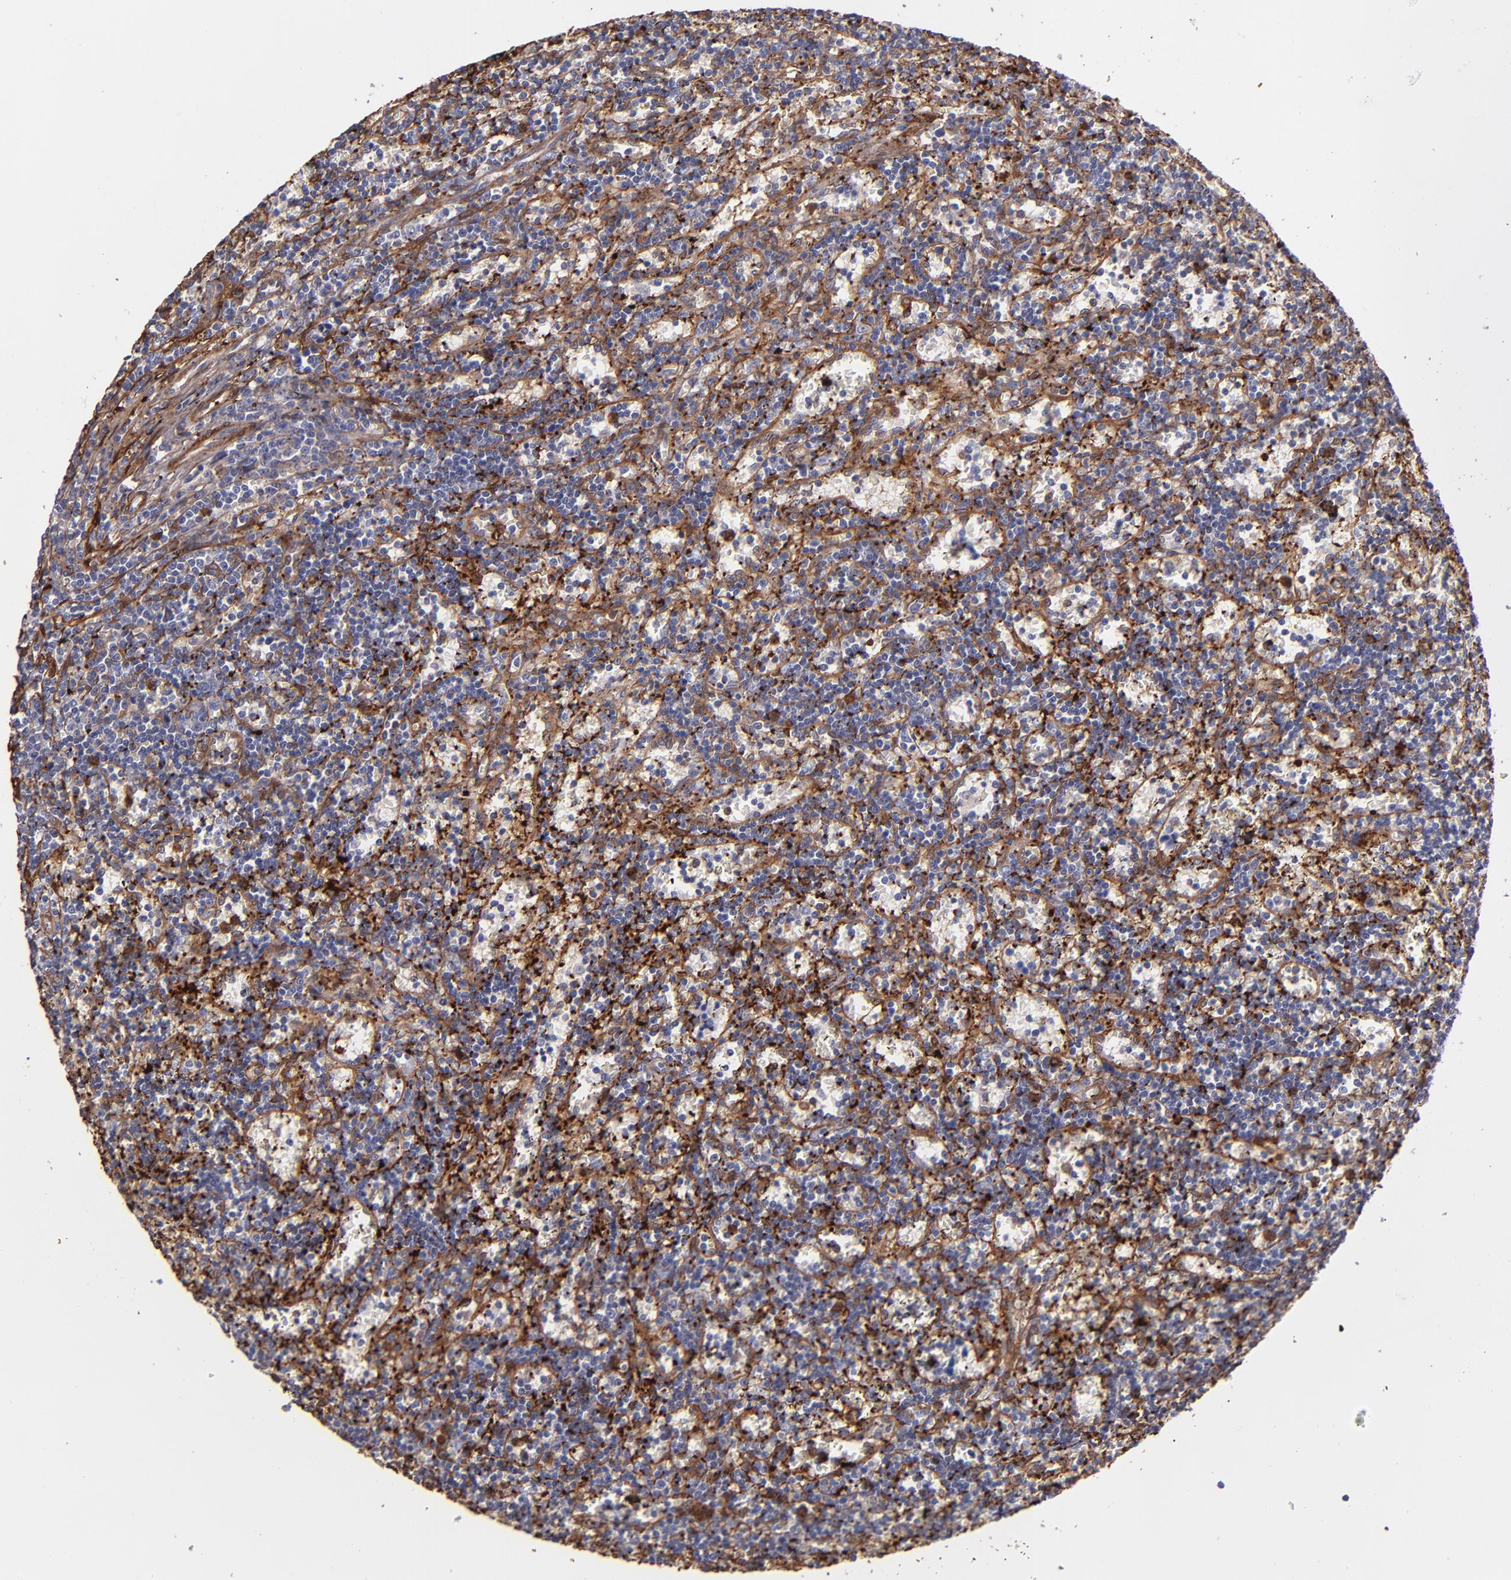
{"staining": {"intensity": "negative", "quantity": "none", "location": "none"}, "tissue": "lymphoma", "cell_type": "Tumor cells", "image_type": "cancer", "snomed": [{"axis": "morphology", "description": "Malignant lymphoma, non-Hodgkin's type, Low grade"}, {"axis": "topography", "description": "Spleen"}], "caption": "The immunohistochemistry photomicrograph has no significant expression in tumor cells of lymphoma tissue.", "gene": "VCL", "patient": {"sex": "male", "age": 60}}